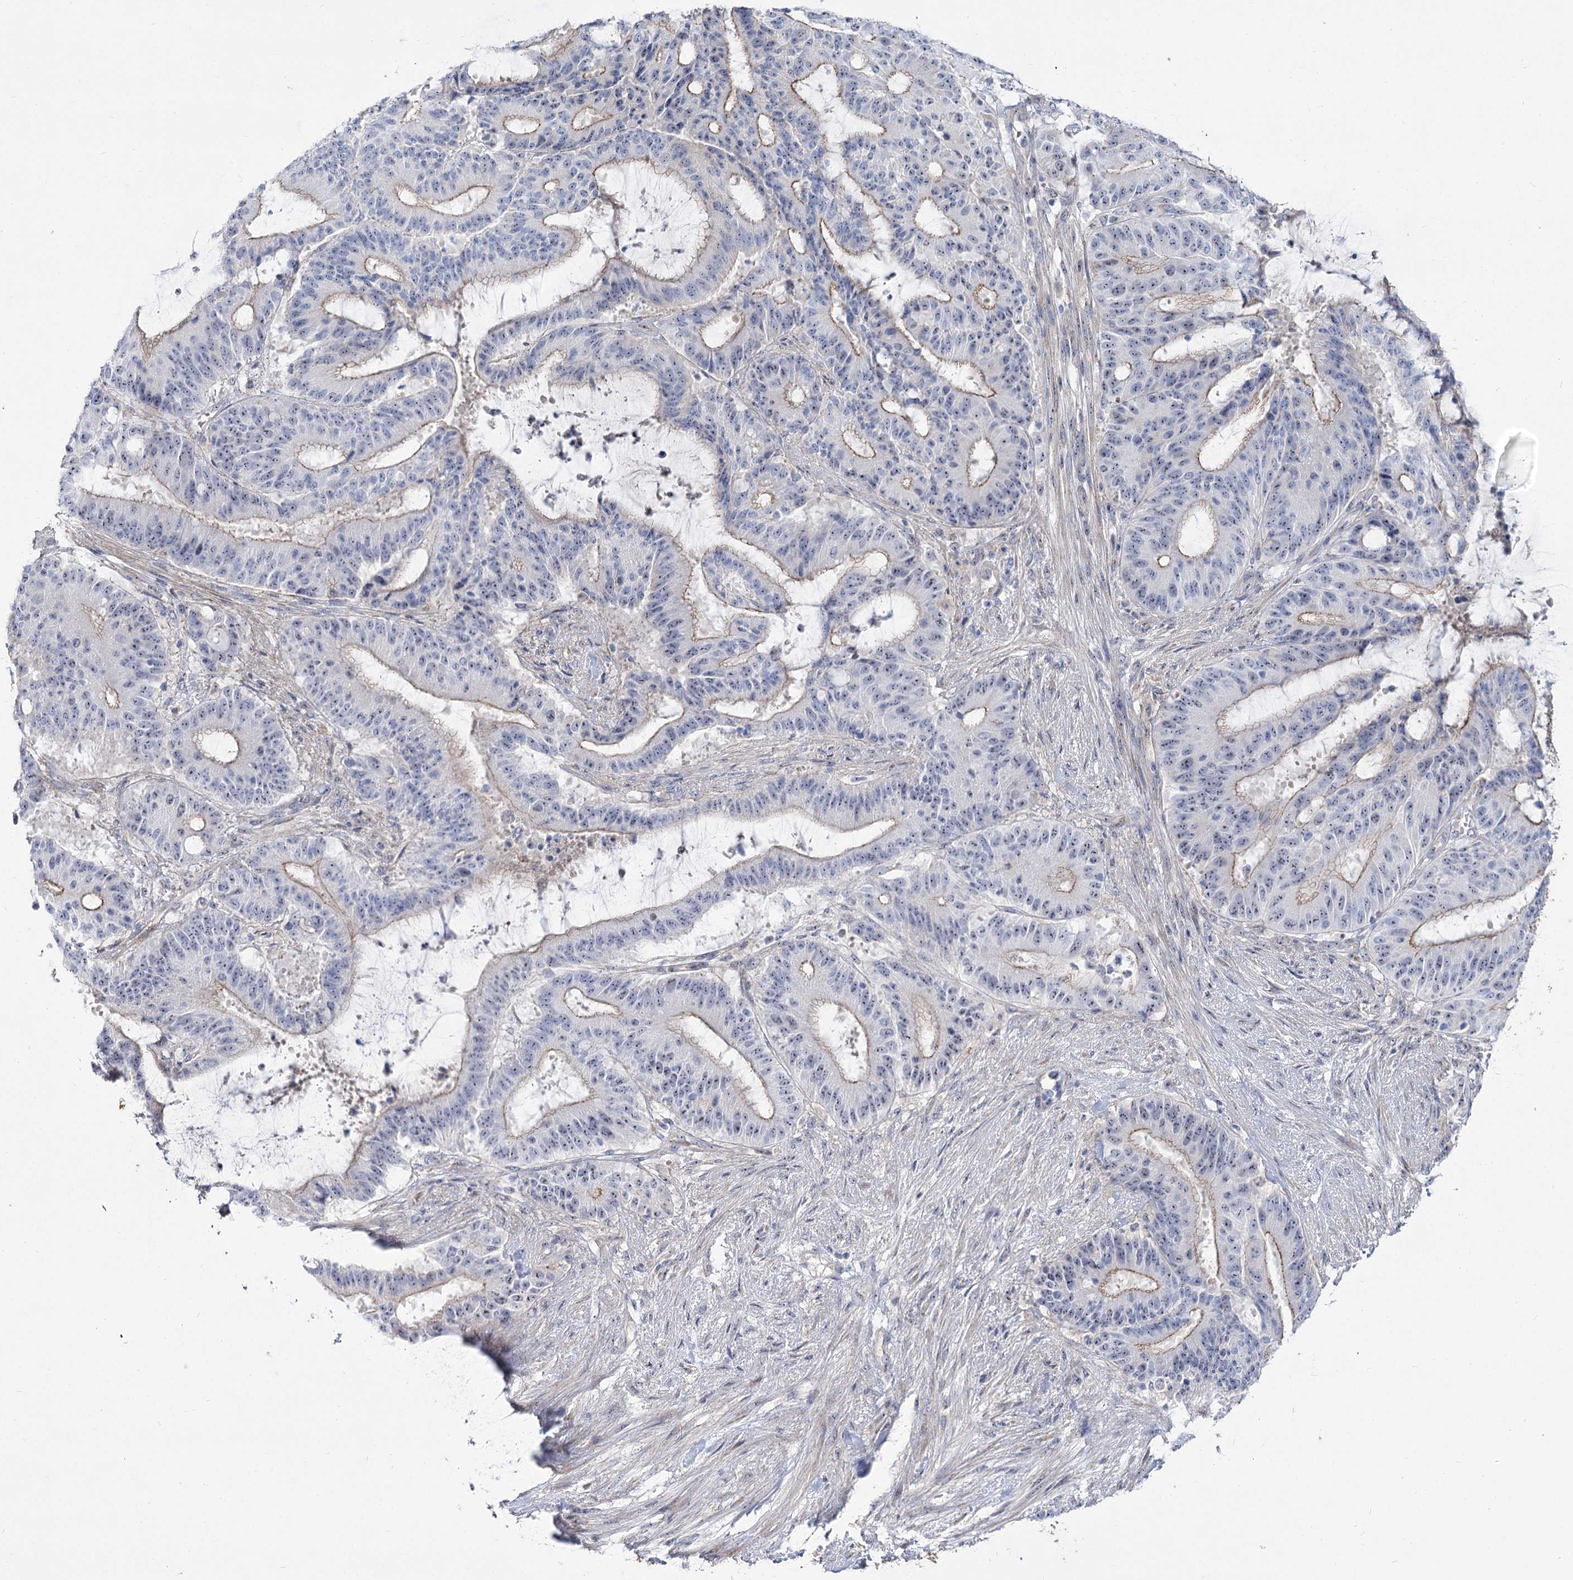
{"staining": {"intensity": "moderate", "quantity": "25%-75%", "location": "cytoplasmic/membranous,nuclear"}, "tissue": "liver cancer", "cell_type": "Tumor cells", "image_type": "cancer", "snomed": [{"axis": "morphology", "description": "Normal tissue, NOS"}, {"axis": "morphology", "description": "Cholangiocarcinoma"}, {"axis": "topography", "description": "Liver"}, {"axis": "topography", "description": "Peripheral nerve tissue"}], "caption": "Protein analysis of cholangiocarcinoma (liver) tissue reveals moderate cytoplasmic/membranous and nuclear positivity in about 25%-75% of tumor cells.", "gene": "SUOX", "patient": {"sex": "female", "age": 73}}